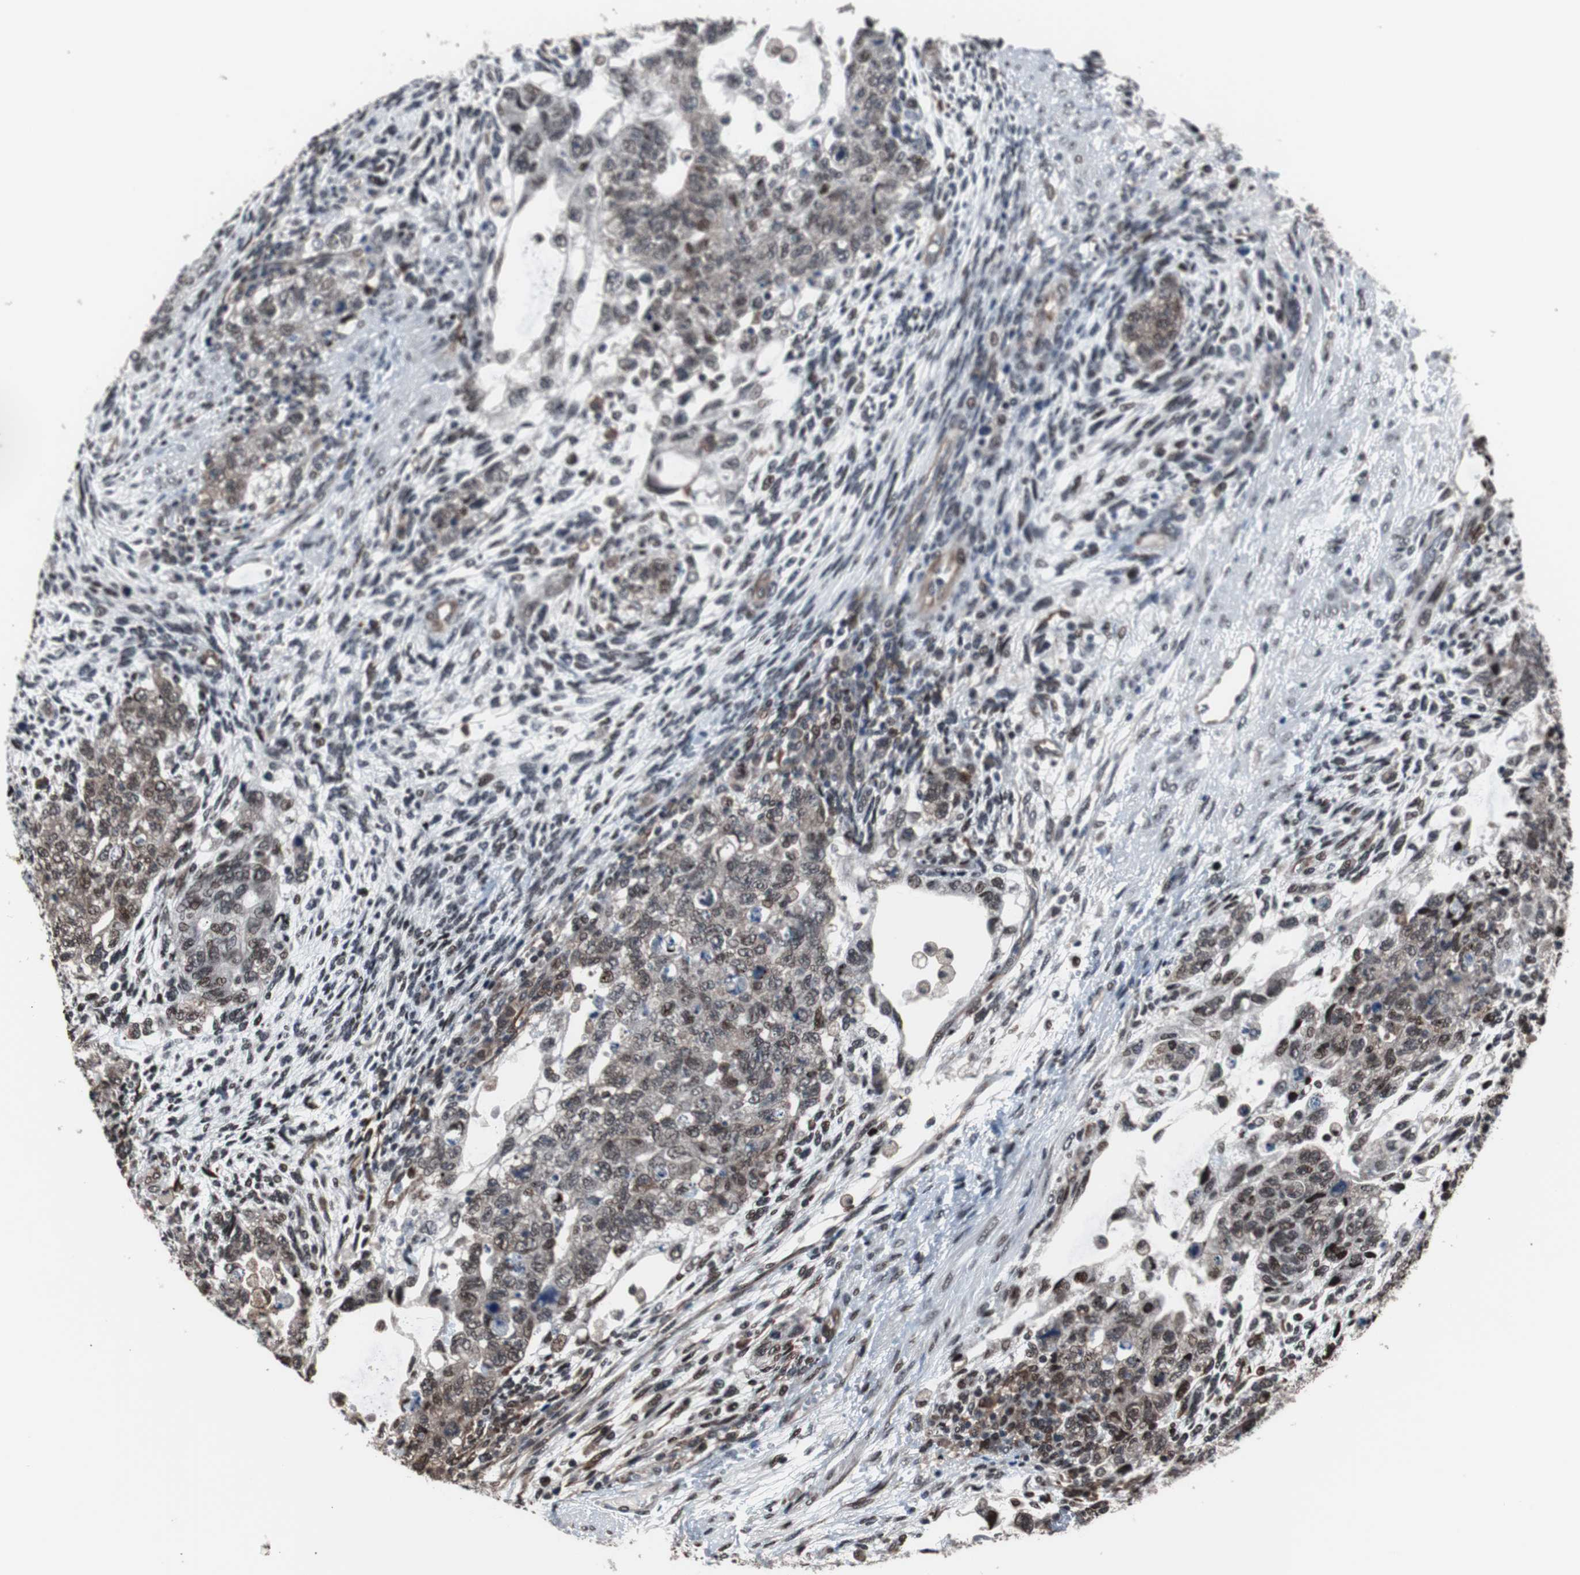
{"staining": {"intensity": "weak", "quantity": "25%-75%", "location": "cytoplasmic/membranous,nuclear"}, "tissue": "testis cancer", "cell_type": "Tumor cells", "image_type": "cancer", "snomed": [{"axis": "morphology", "description": "Normal tissue, NOS"}, {"axis": "morphology", "description": "Carcinoma, Embryonal, NOS"}, {"axis": "topography", "description": "Testis"}], "caption": "This micrograph reveals immunohistochemistry (IHC) staining of human testis cancer (embryonal carcinoma), with low weak cytoplasmic/membranous and nuclear expression in approximately 25%-75% of tumor cells.", "gene": "POGZ", "patient": {"sex": "male", "age": 36}}